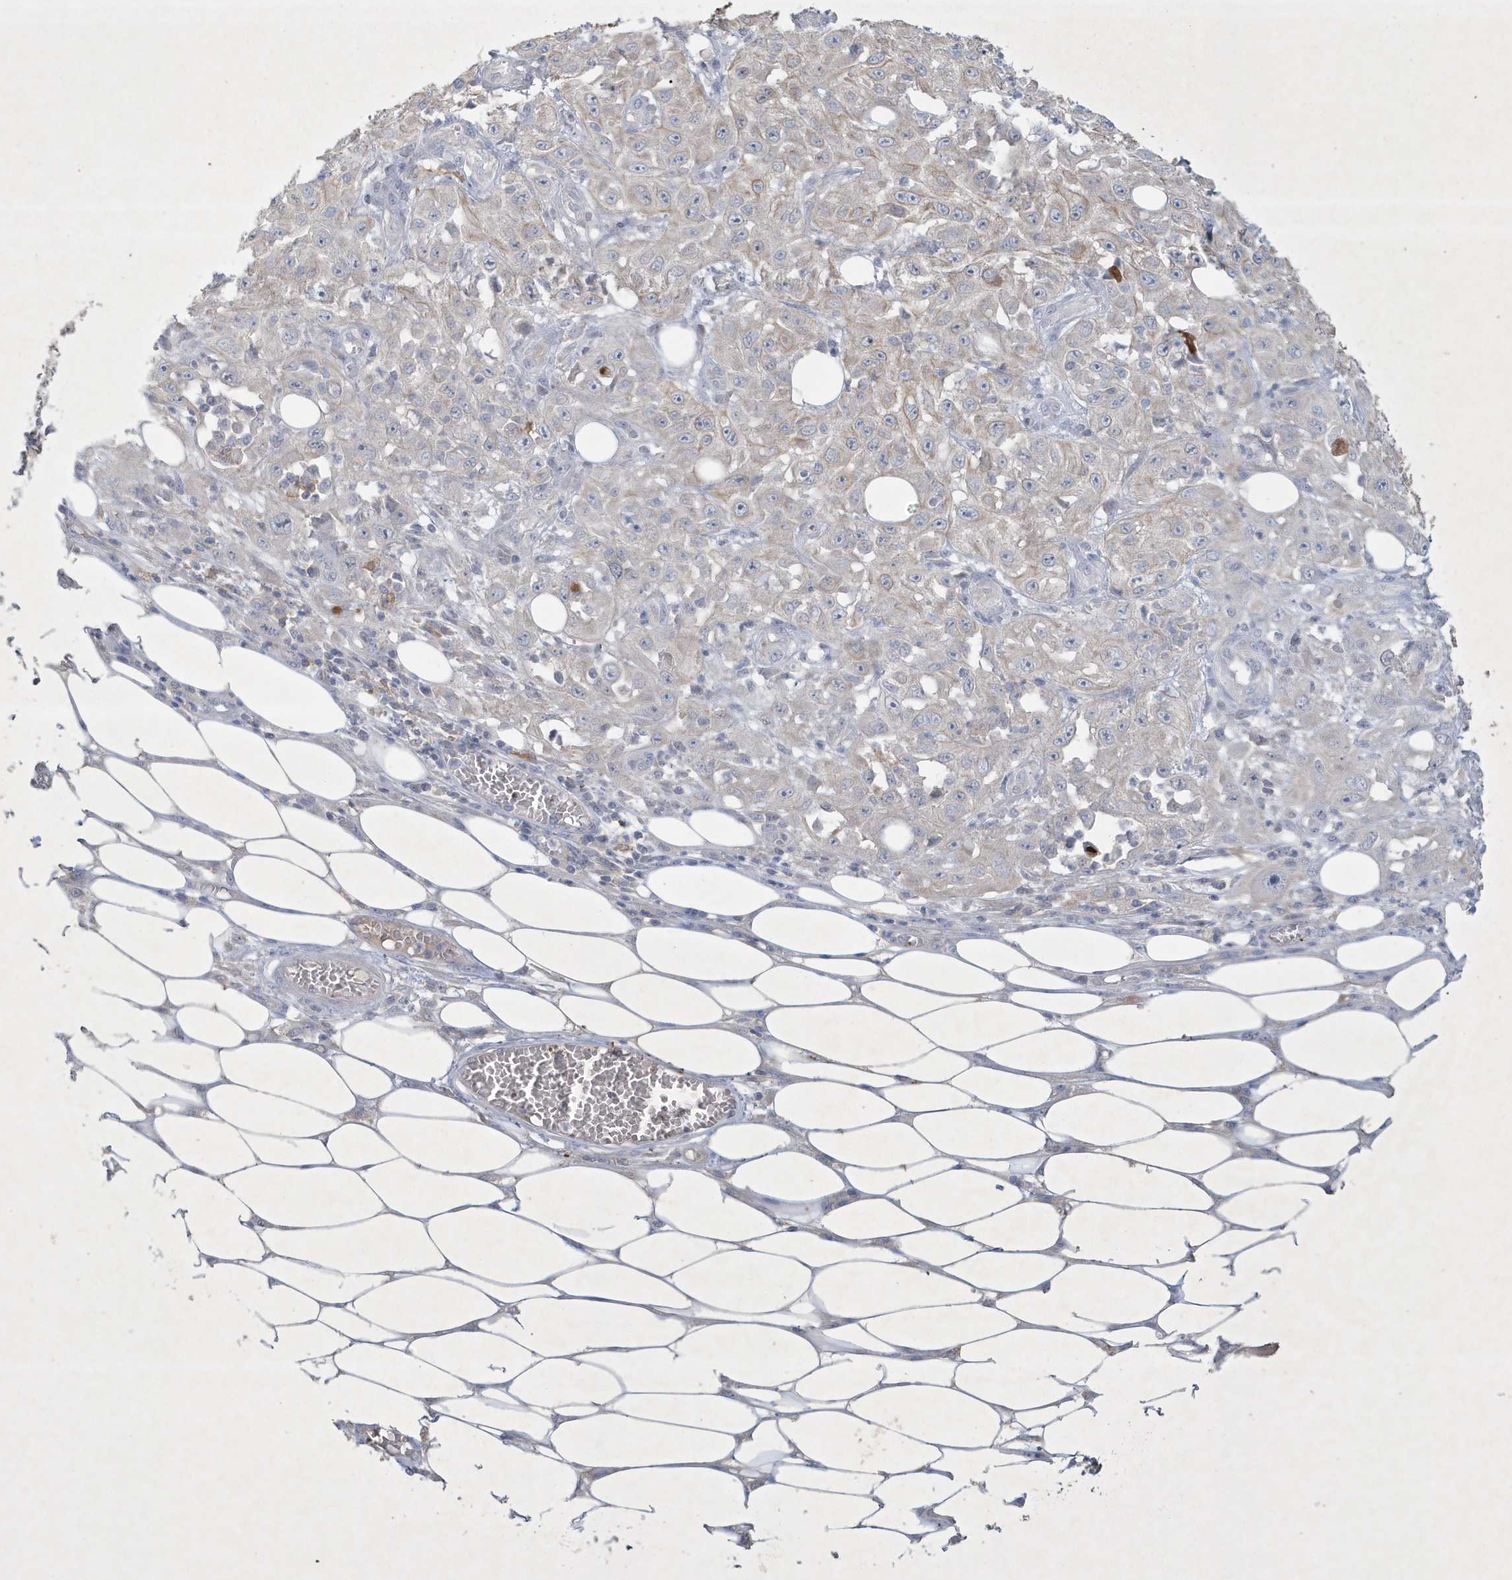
{"staining": {"intensity": "negative", "quantity": "none", "location": "none"}, "tissue": "skin cancer", "cell_type": "Tumor cells", "image_type": "cancer", "snomed": [{"axis": "morphology", "description": "Squamous cell carcinoma, NOS"}, {"axis": "morphology", "description": "Squamous cell carcinoma, metastatic, NOS"}, {"axis": "topography", "description": "Skin"}, {"axis": "topography", "description": "Lymph node"}], "caption": "Immunohistochemical staining of squamous cell carcinoma (skin) exhibits no significant expression in tumor cells.", "gene": "CCDC24", "patient": {"sex": "male", "age": 75}}